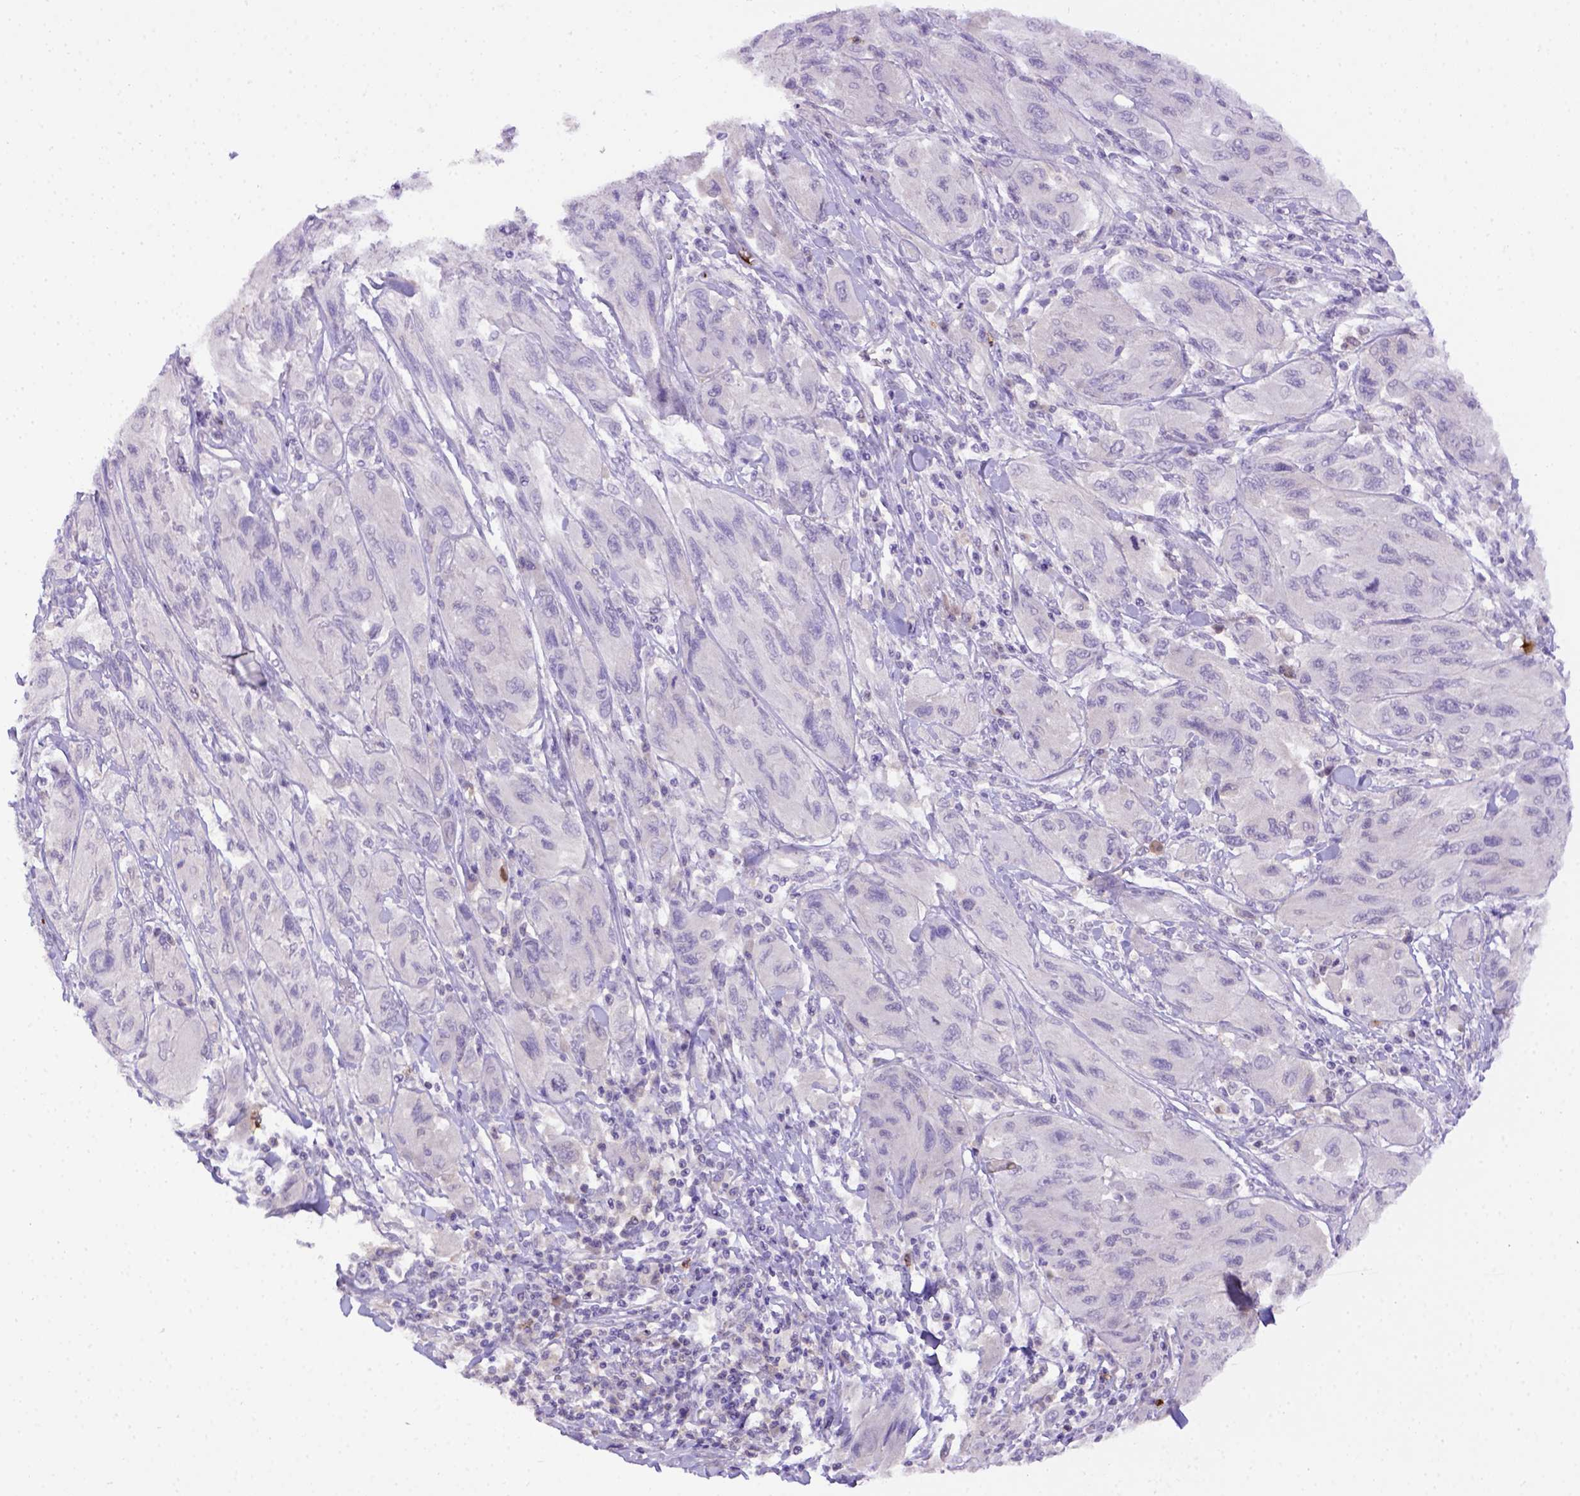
{"staining": {"intensity": "negative", "quantity": "none", "location": "none"}, "tissue": "melanoma", "cell_type": "Tumor cells", "image_type": "cancer", "snomed": [{"axis": "morphology", "description": "Malignant melanoma, NOS"}, {"axis": "topography", "description": "Skin"}], "caption": "This is an IHC histopathology image of human melanoma. There is no positivity in tumor cells.", "gene": "B3GAT1", "patient": {"sex": "female", "age": 91}}